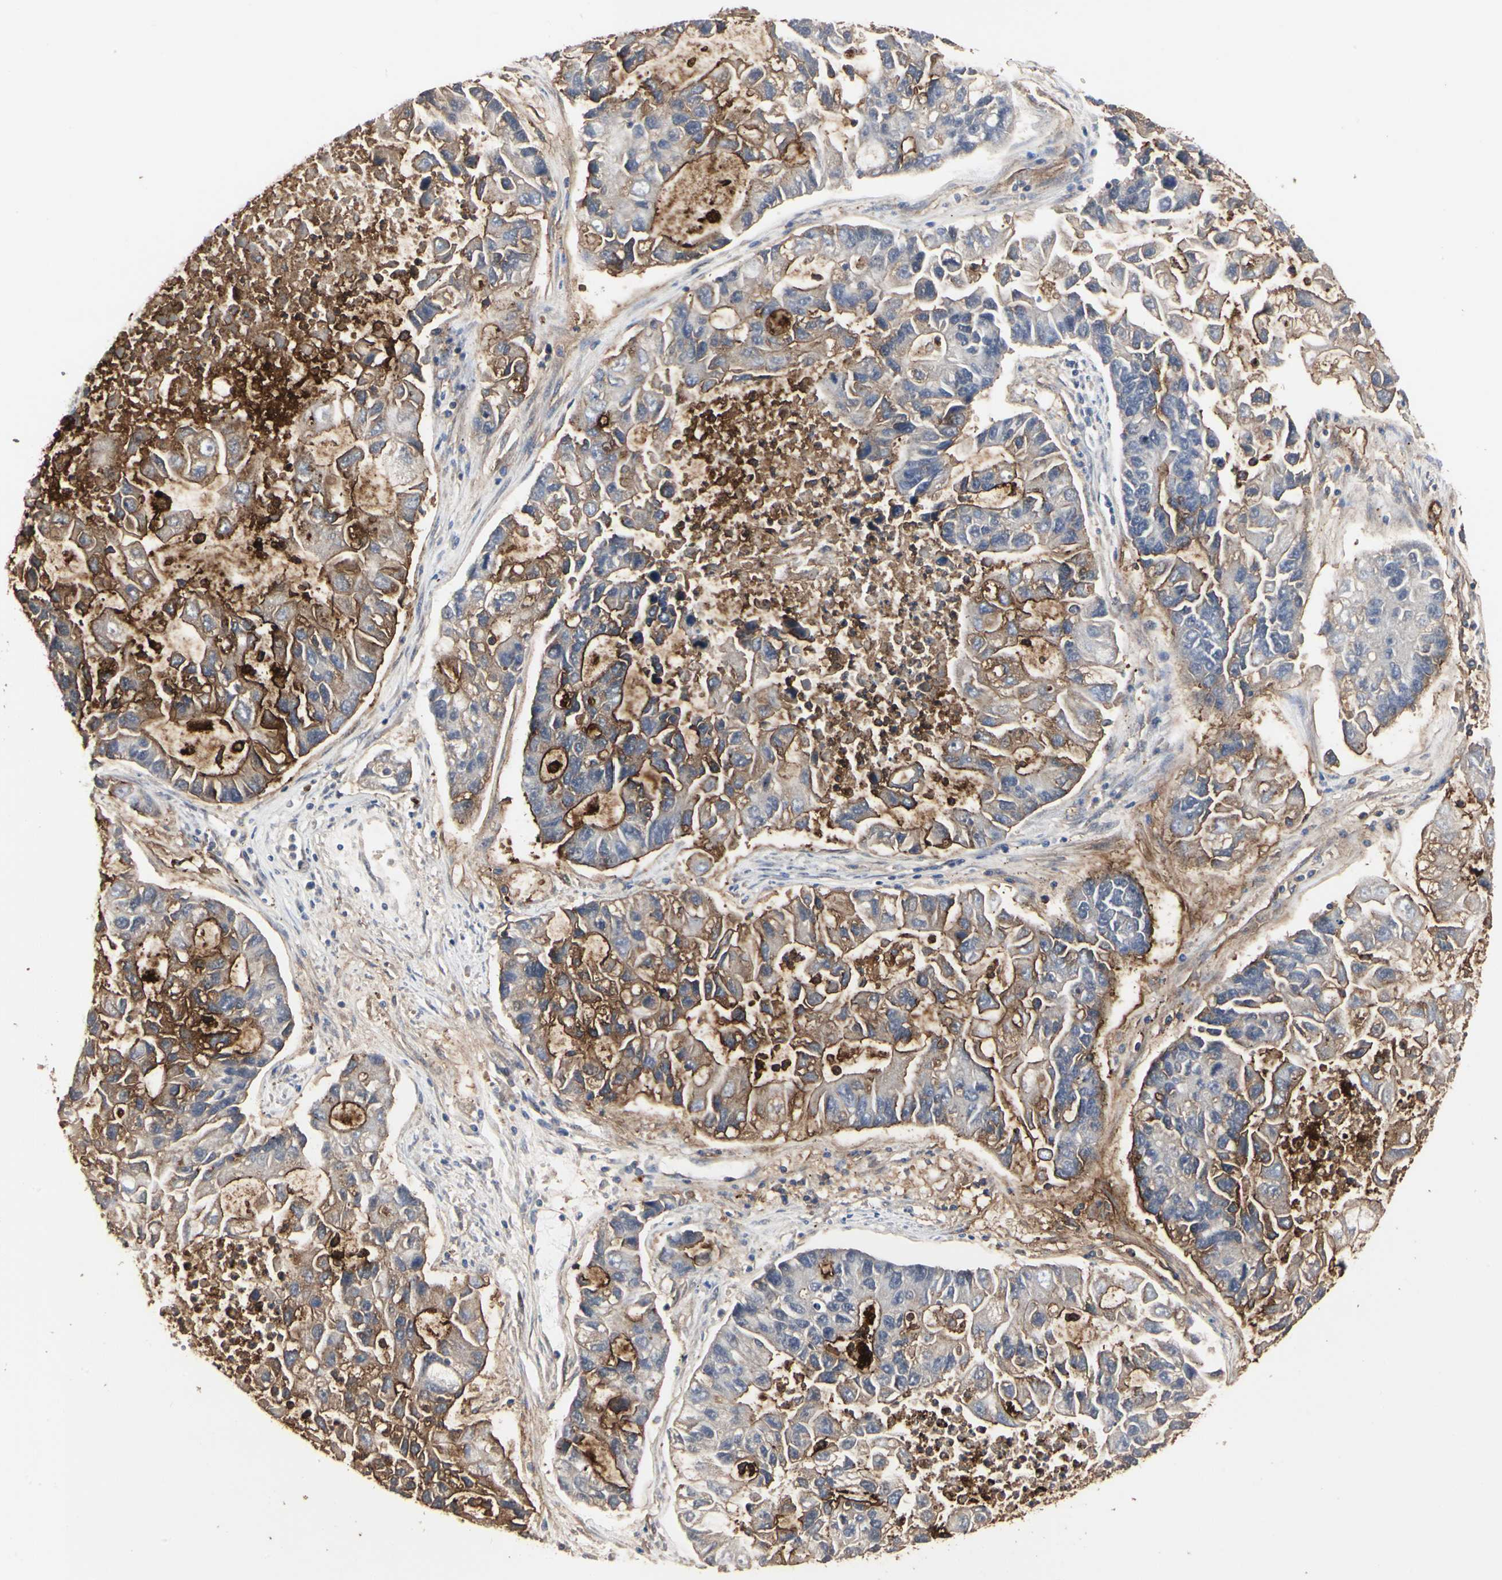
{"staining": {"intensity": "moderate", "quantity": "25%-75%", "location": "cytoplasmic/membranous"}, "tissue": "lung cancer", "cell_type": "Tumor cells", "image_type": "cancer", "snomed": [{"axis": "morphology", "description": "Adenocarcinoma, NOS"}, {"axis": "topography", "description": "Lung"}], "caption": "An image showing moderate cytoplasmic/membranous positivity in about 25%-75% of tumor cells in lung cancer, as visualized by brown immunohistochemical staining.", "gene": "TAOK1", "patient": {"sex": "female", "age": 51}}